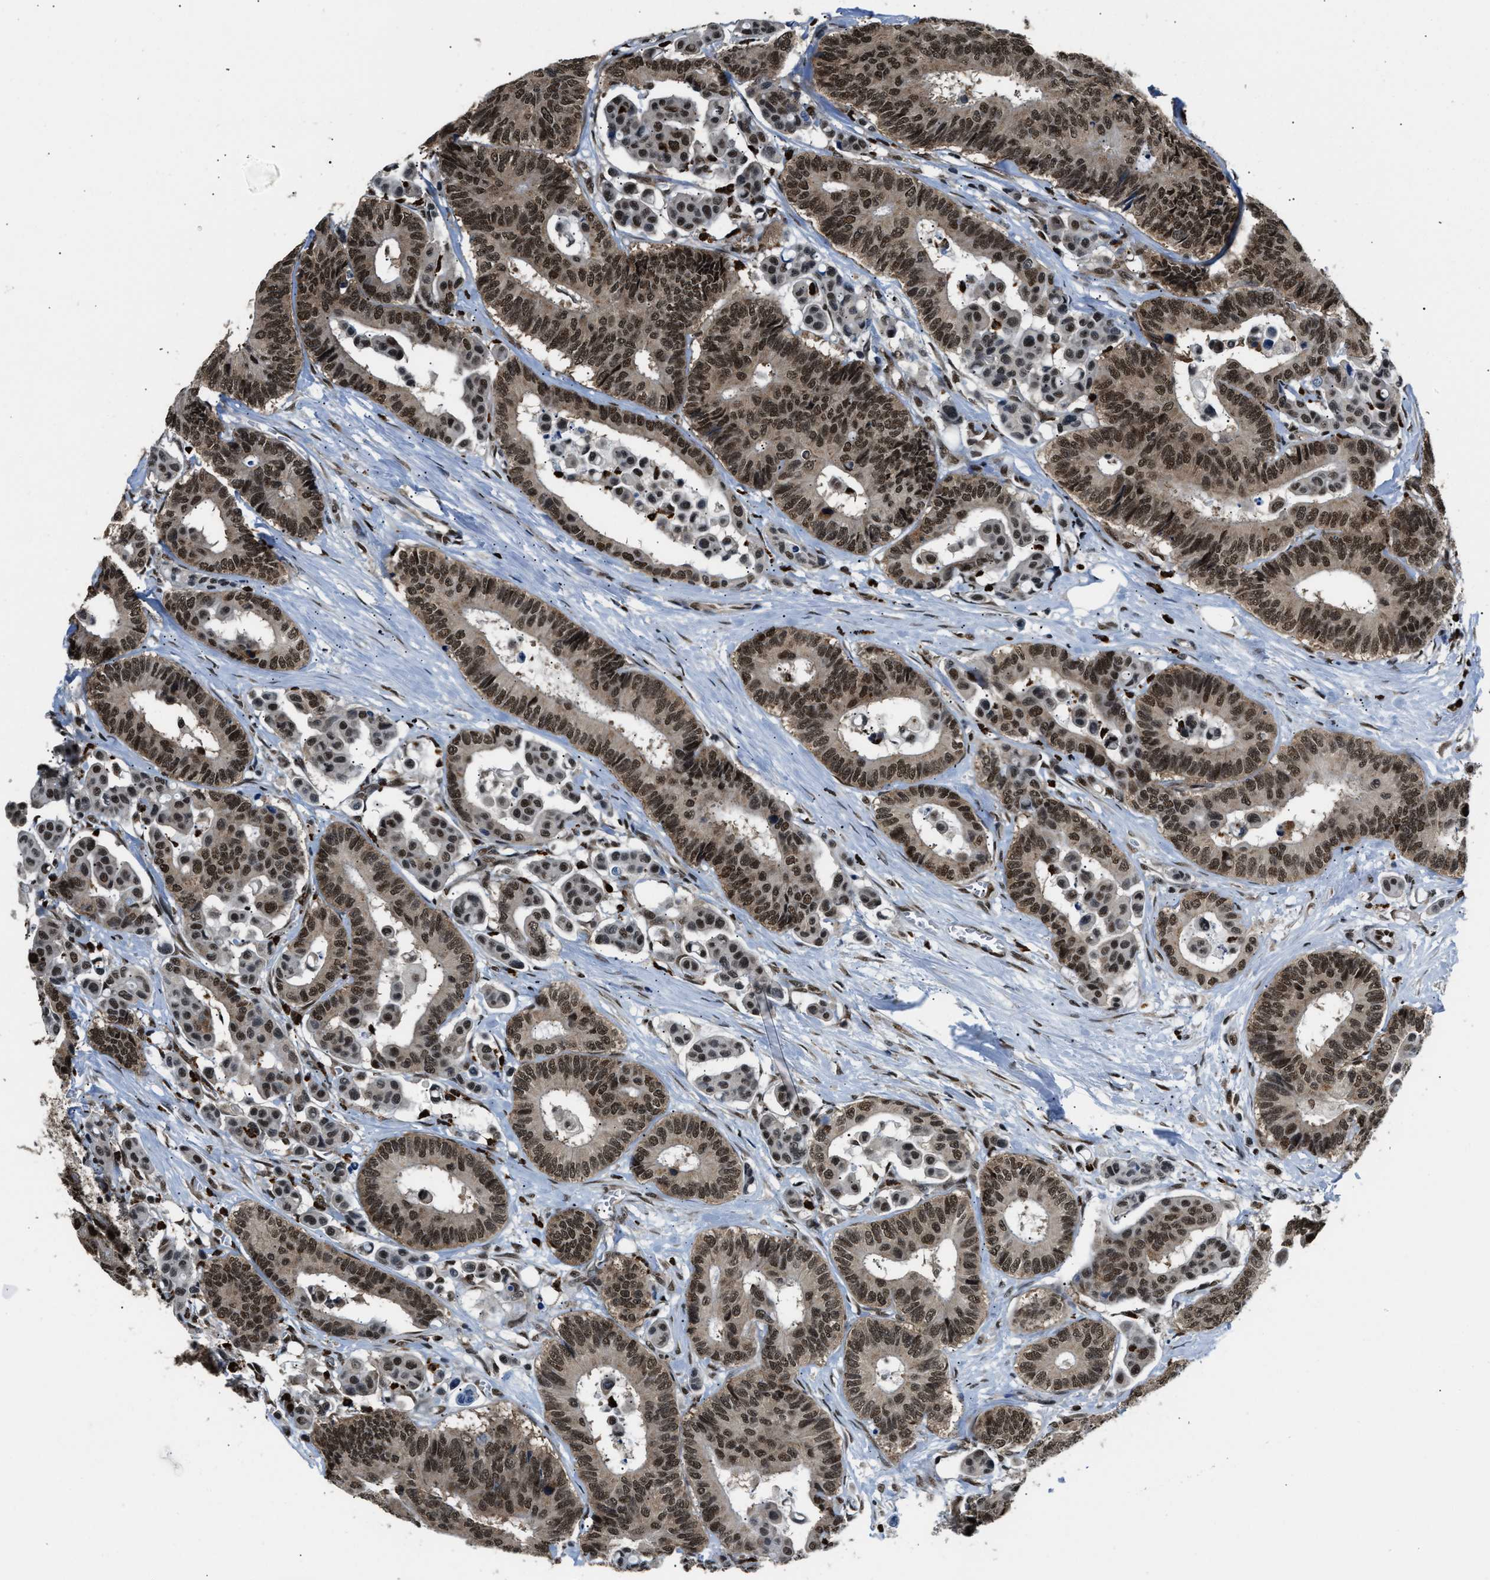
{"staining": {"intensity": "moderate", "quantity": ">75%", "location": "nuclear"}, "tissue": "colorectal cancer", "cell_type": "Tumor cells", "image_type": "cancer", "snomed": [{"axis": "morphology", "description": "Normal tissue, NOS"}, {"axis": "morphology", "description": "Adenocarcinoma, NOS"}, {"axis": "topography", "description": "Colon"}], "caption": "Colorectal cancer stained with a protein marker demonstrates moderate staining in tumor cells.", "gene": "CCNDBP1", "patient": {"sex": "male", "age": 82}}